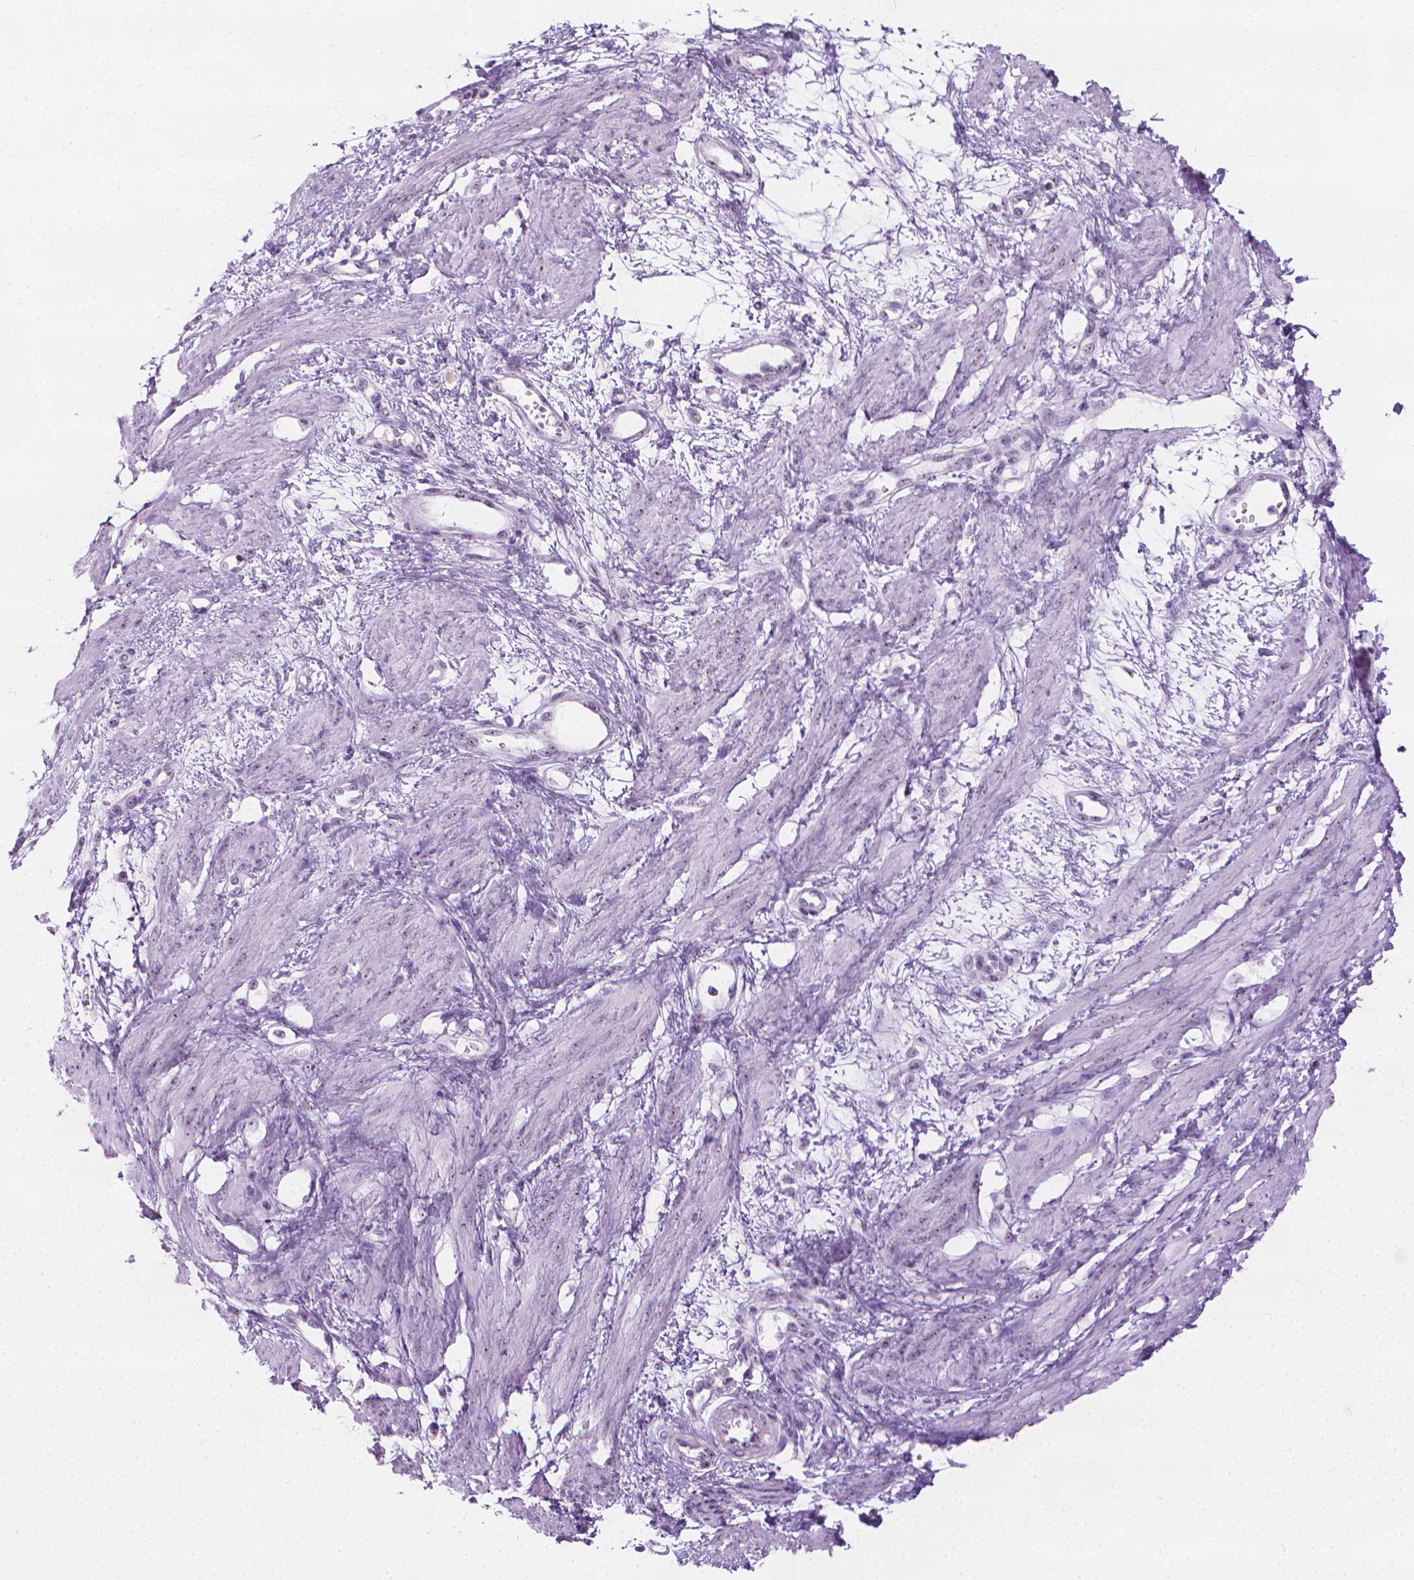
{"staining": {"intensity": "weak", "quantity": ">75%", "location": "nuclear"}, "tissue": "smooth muscle", "cell_type": "Smooth muscle cells", "image_type": "normal", "snomed": [{"axis": "morphology", "description": "Normal tissue, NOS"}, {"axis": "topography", "description": "Smooth muscle"}, {"axis": "topography", "description": "Uterus"}], "caption": "Approximately >75% of smooth muscle cells in normal human smooth muscle reveal weak nuclear protein expression as visualized by brown immunohistochemical staining.", "gene": "NOL7", "patient": {"sex": "female", "age": 39}}